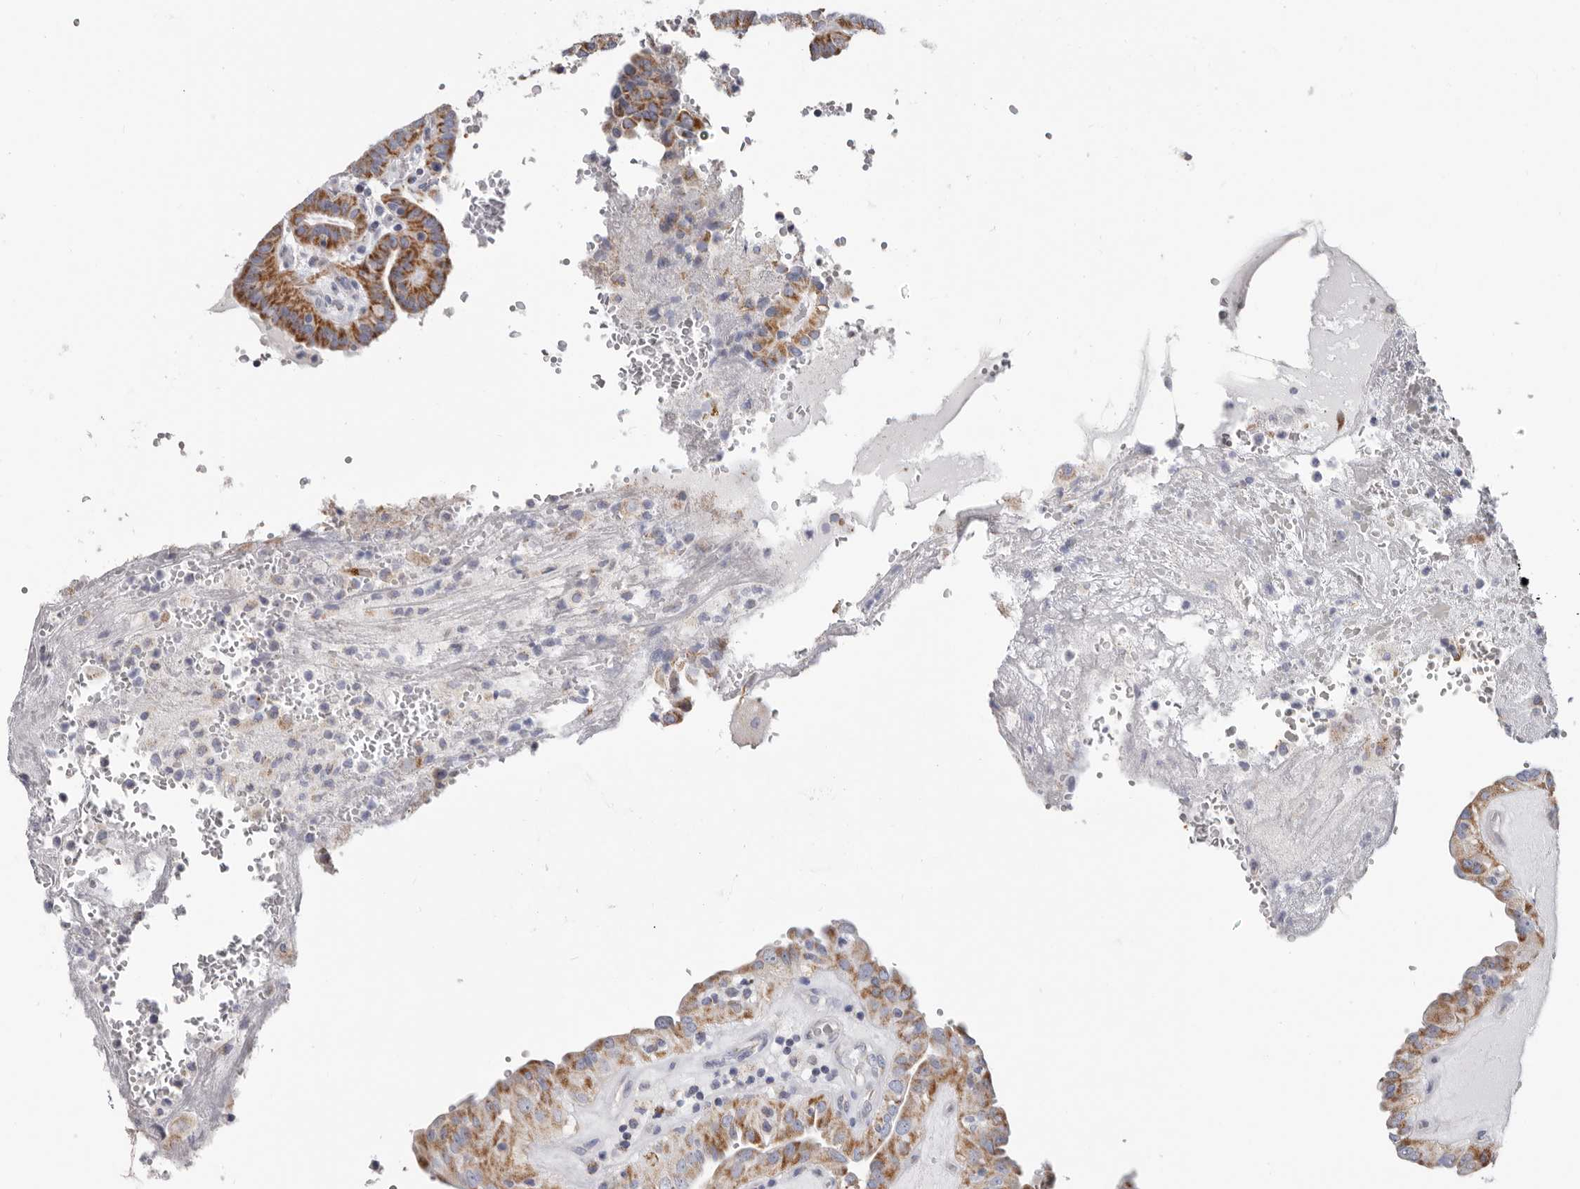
{"staining": {"intensity": "moderate", "quantity": "25%-75%", "location": "cytoplasmic/membranous"}, "tissue": "thyroid cancer", "cell_type": "Tumor cells", "image_type": "cancer", "snomed": [{"axis": "morphology", "description": "Papillary adenocarcinoma, NOS"}, {"axis": "topography", "description": "Thyroid gland"}], "caption": "Immunohistochemistry (IHC) of human papillary adenocarcinoma (thyroid) reveals medium levels of moderate cytoplasmic/membranous expression in about 25%-75% of tumor cells. The staining is performed using DAB brown chromogen to label protein expression. The nuclei are counter-stained blue using hematoxylin.", "gene": "RSPO2", "patient": {"sex": "male", "age": 77}}